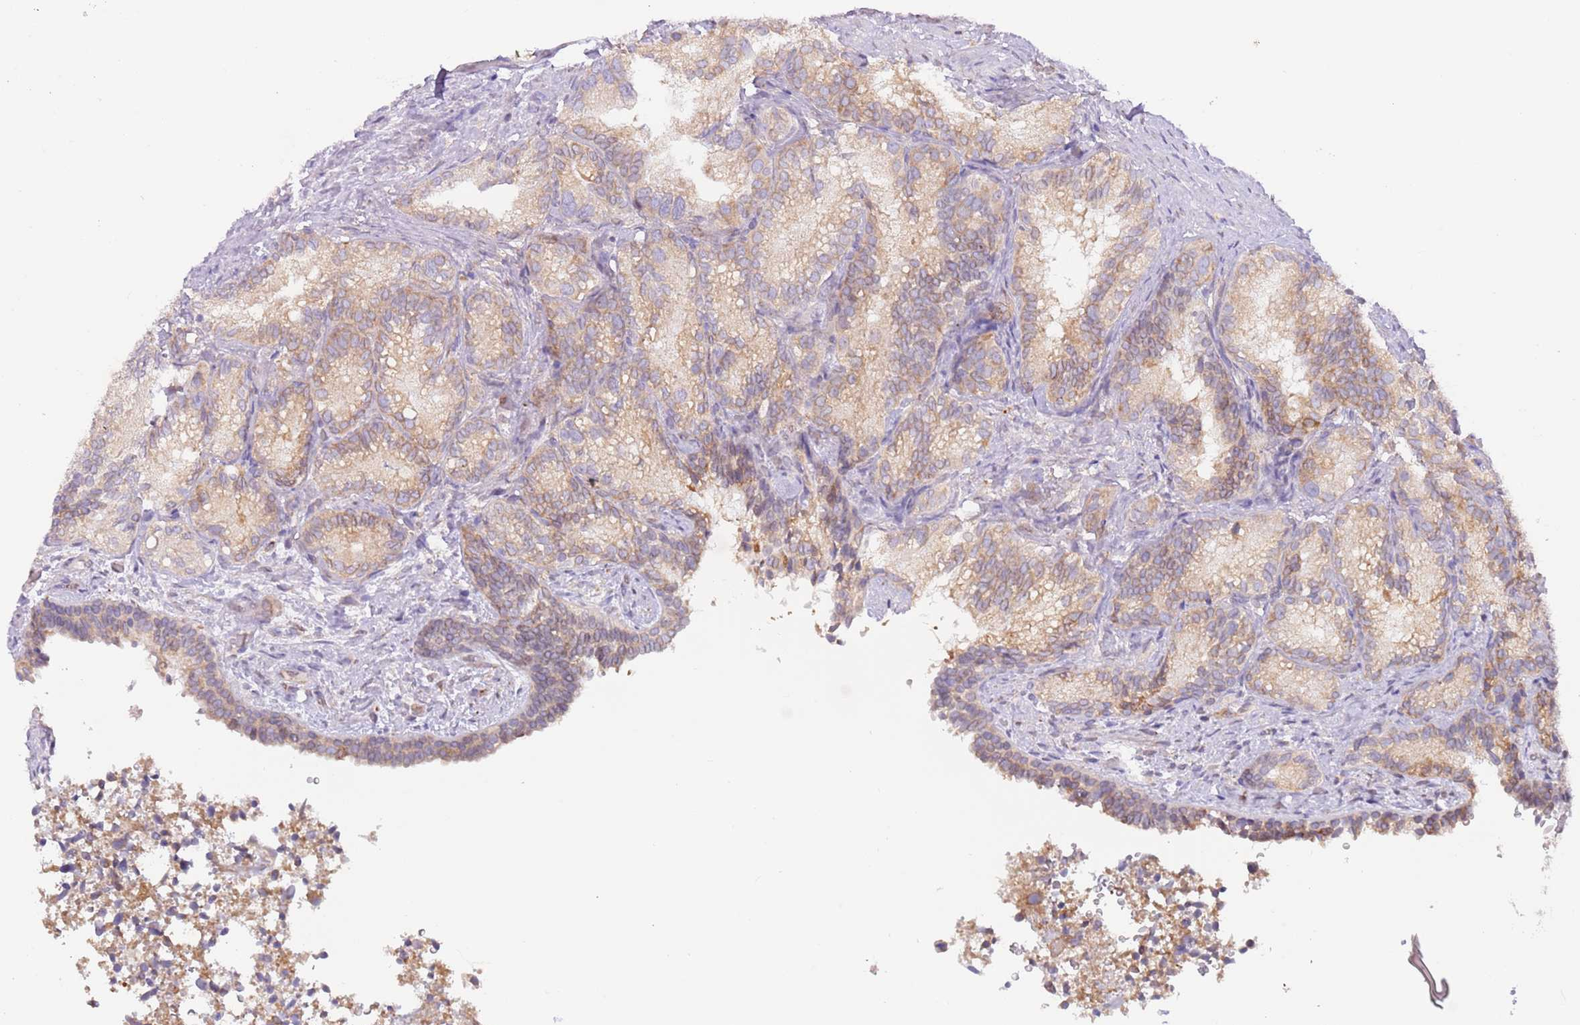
{"staining": {"intensity": "moderate", "quantity": "25%-75%", "location": "cytoplasmic/membranous"}, "tissue": "seminal vesicle", "cell_type": "Glandular cells", "image_type": "normal", "snomed": [{"axis": "morphology", "description": "Normal tissue, NOS"}, {"axis": "topography", "description": "Seminal veicle"}], "caption": "IHC micrograph of unremarkable seminal vesicle: human seminal vesicle stained using IHC demonstrates medium levels of moderate protein expression localized specifically in the cytoplasmic/membranous of glandular cells, appearing as a cytoplasmic/membranous brown color.", "gene": "EBPL", "patient": {"sex": "male", "age": 58}}